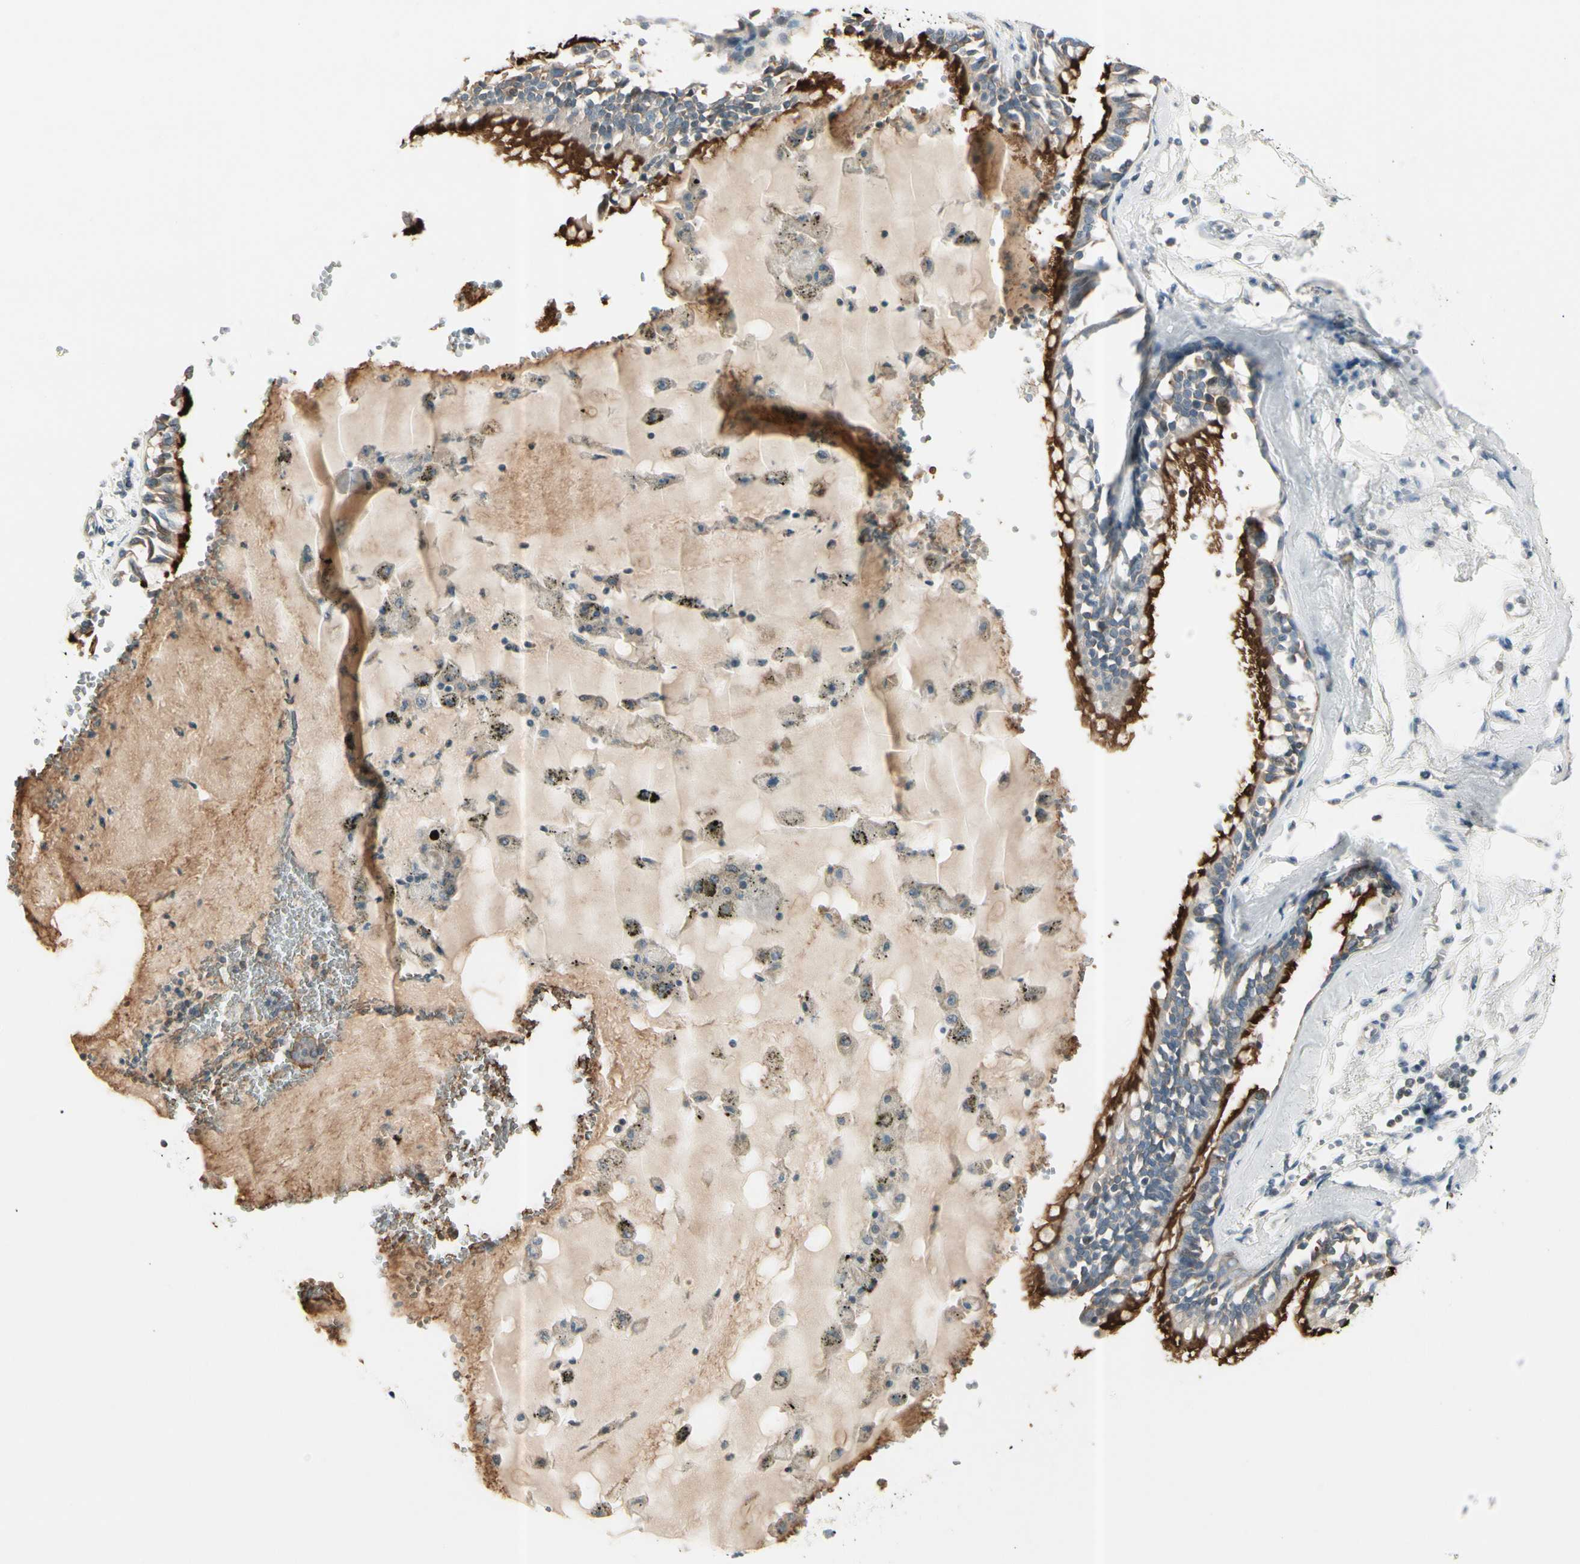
{"staining": {"intensity": "strong", "quantity": ">75%", "location": "cytoplasmic/membranous"}, "tissue": "bronchus", "cell_type": "Respiratory epithelial cells", "image_type": "normal", "snomed": [{"axis": "morphology", "description": "Normal tissue, NOS"}, {"axis": "topography", "description": "Bronchus"}, {"axis": "topography", "description": "Lung"}], "caption": "A brown stain shows strong cytoplasmic/membranous staining of a protein in respiratory epithelial cells of unremarkable human bronchus. The protein is stained brown, and the nuclei are stained in blue (DAB (3,3'-diaminobenzidine) IHC with brightfield microscopy, high magnification).", "gene": "CYP2E1", "patient": {"sex": "female", "age": 56}}